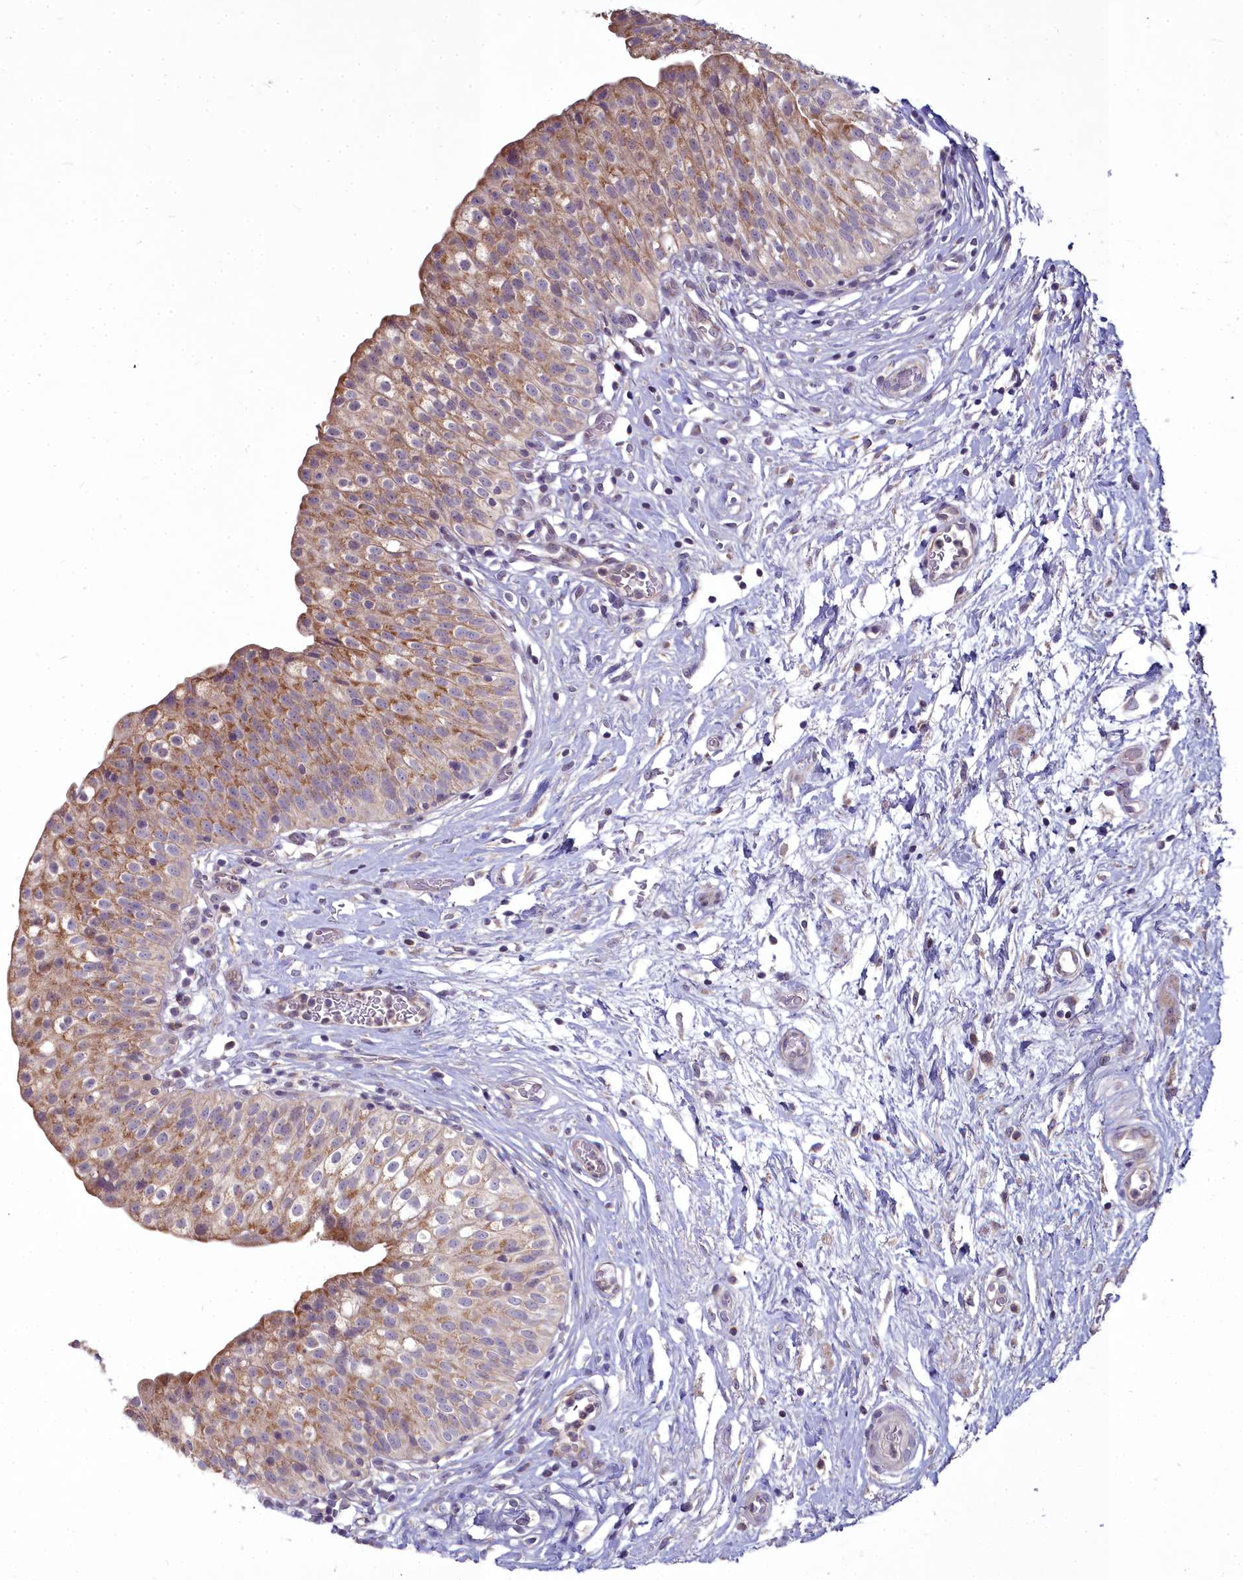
{"staining": {"intensity": "moderate", "quantity": ">75%", "location": "cytoplasmic/membranous"}, "tissue": "urinary bladder", "cell_type": "Urothelial cells", "image_type": "normal", "snomed": [{"axis": "morphology", "description": "Normal tissue, NOS"}, {"axis": "topography", "description": "Urinary bladder"}], "caption": "Normal urinary bladder was stained to show a protein in brown. There is medium levels of moderate cytoplasmic/membranous staining in about >75% of urothelial cells.", "gene": "MICU2", "patient": {"sex": "male", "age": 55}}